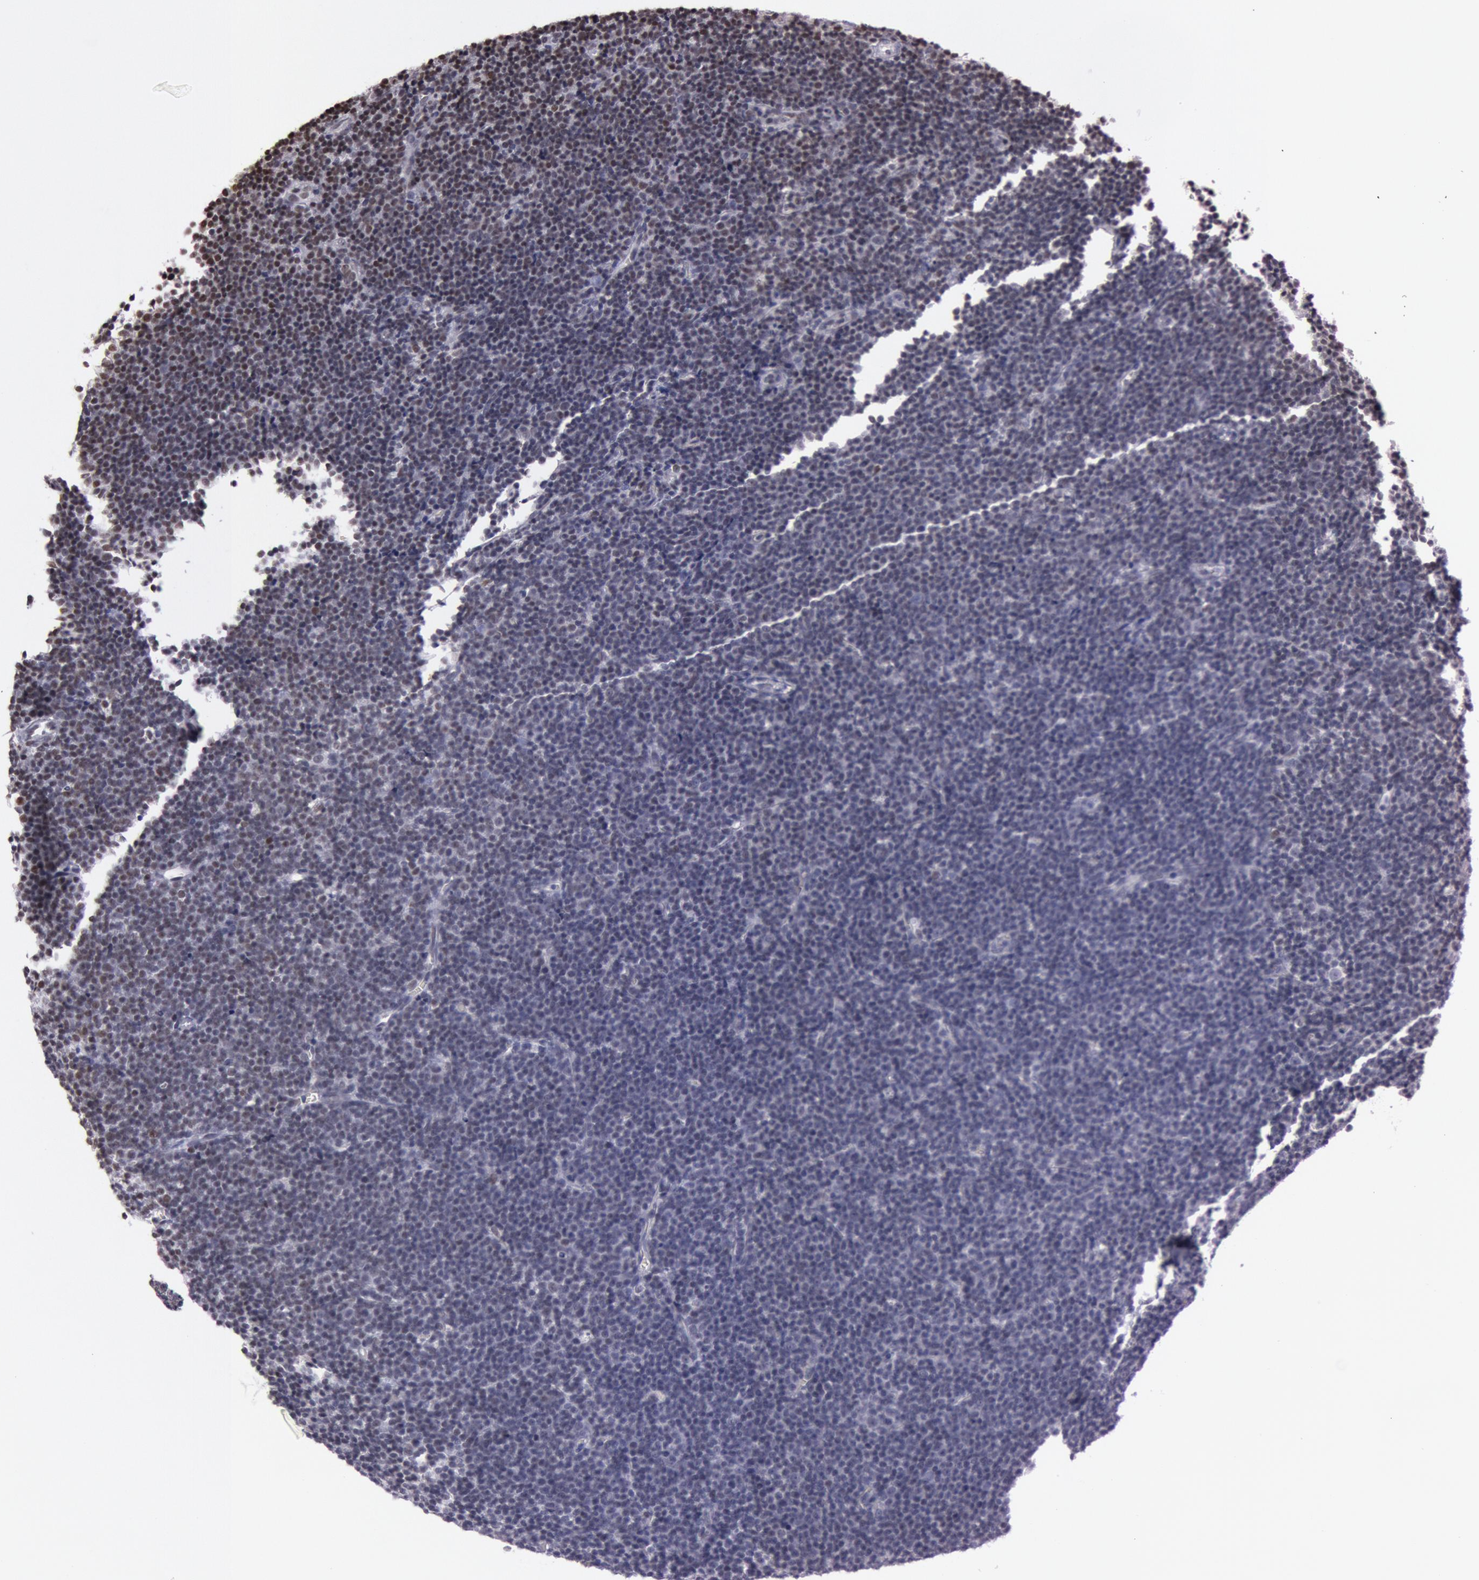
{"staining": {"intensity": "moderate", "quantity": "<25%", "location": "nuclear"}, "tissue": "lymphoma", "cell_type": "Tumor cells", "image_type": "cancer", "snomed": [{"axis": "morphology", "description": "Malignant lymphoma, non-Hodgkin's type, Low grade"}, {"axis": "topography", "description": "Lymph node"}], "caption": "IHC staining of lymphoma, which demonstrates low levels of moderate nuclear staining in about <25% of tumor cells indicating moderate nuclear protein expression. The staining was performed using DAB (brown) for protein detection and nuclei were counterstained in hematoxylin (blue).", "gene": "TASL", "patient": {"sex": "male", "age": 57}}